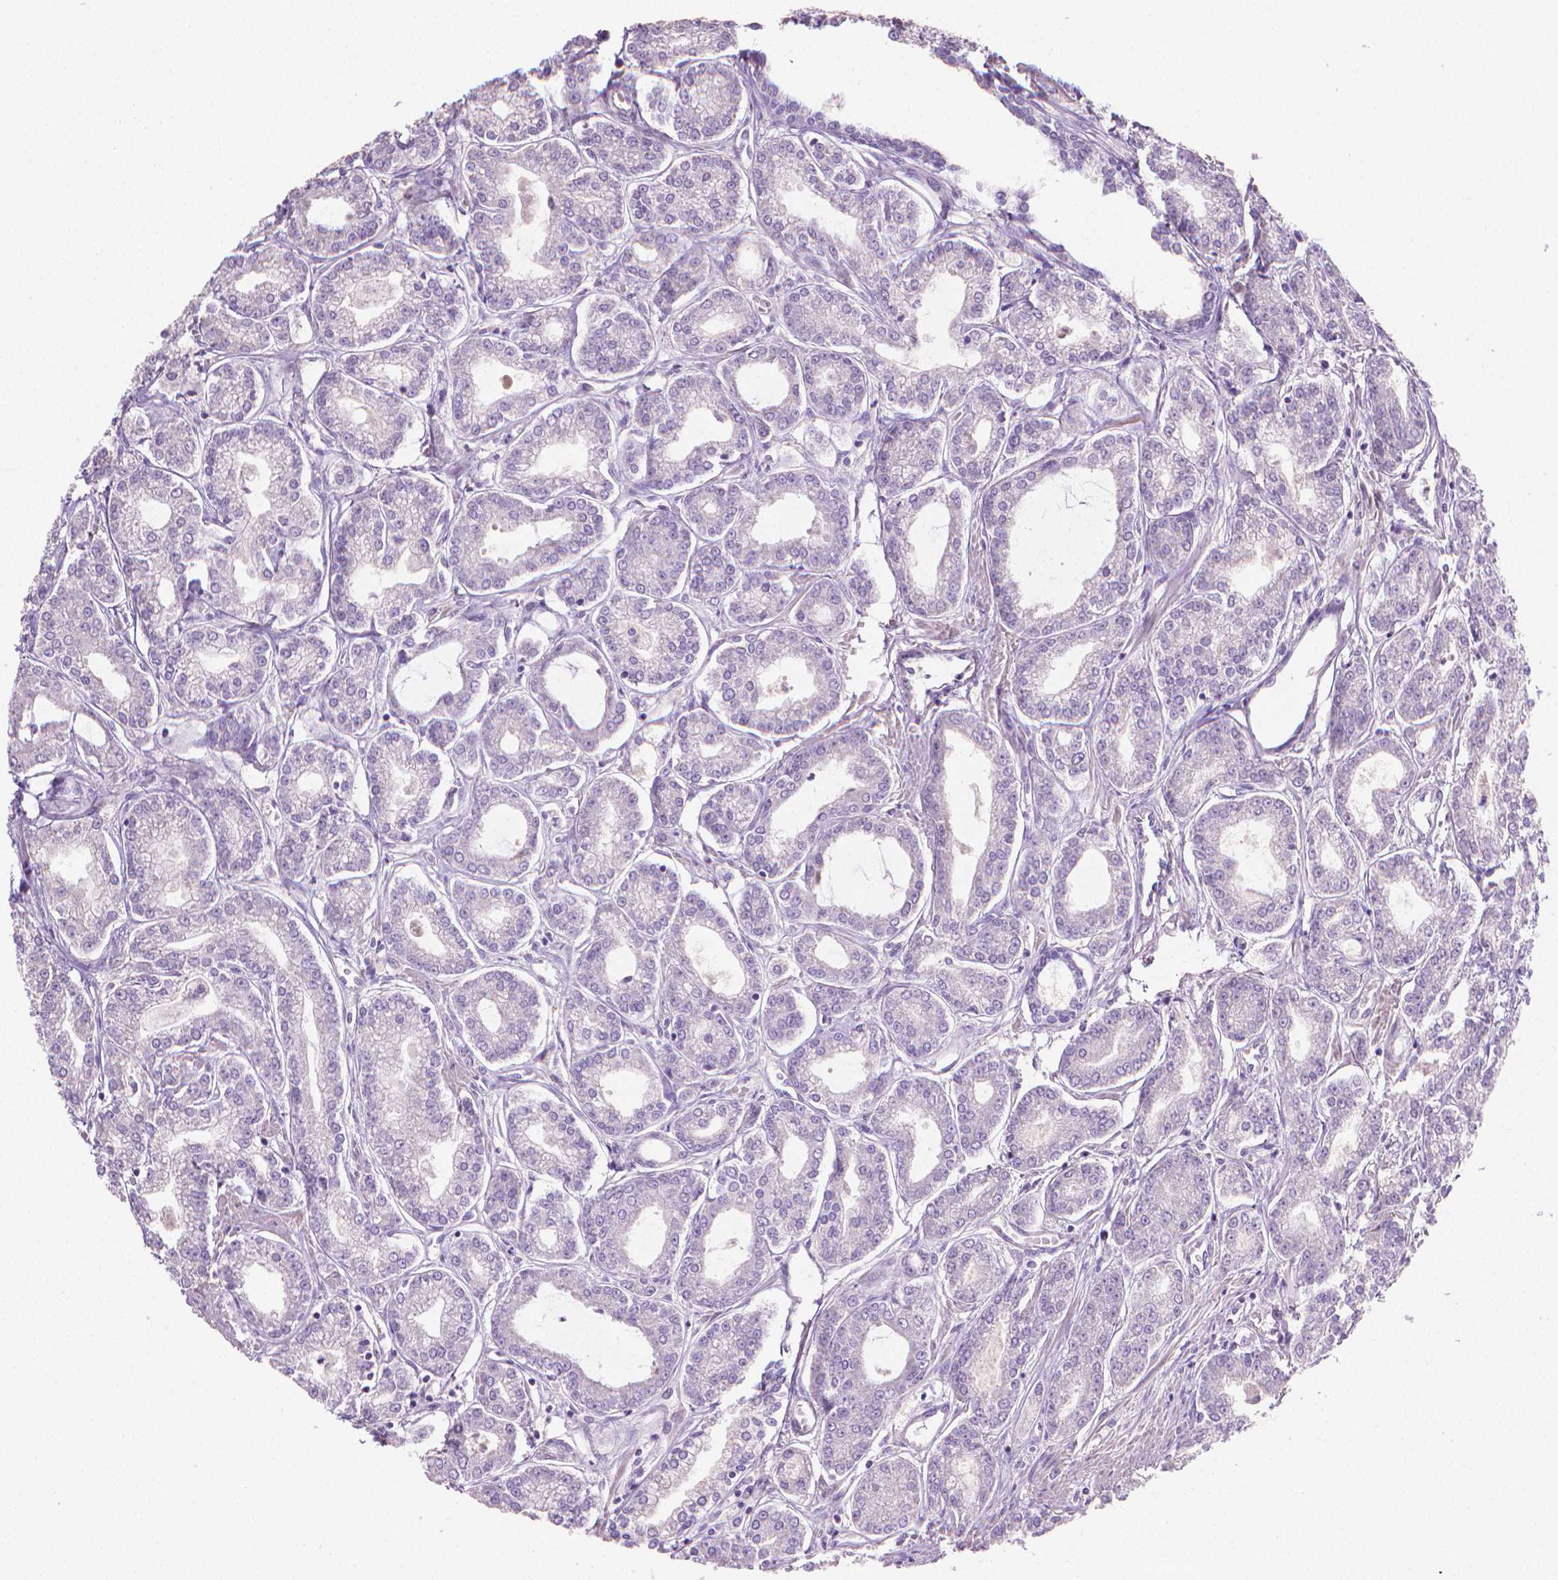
{"staining": {"intensity": "negative", "quantity": "none", "location": "none"}, "tissue": "prostate cancer", "cell_type": "Tumor cells", "image_type": "cancer", "snomed": [{"axis": "morphology", "description": "Adenocarcinoma, NOS"}, {"axis": "topography", "description": "Prostate"}], "caption": "Tumor cells are negative for brown protein staining in prostate cancer (adenocarcinoma). The staining is performed using DAB (3,3'-diaminobenzidine) brown chromogen with nuclei counter-stained in using hematoxylin.", "gene": "CATIP", "patient": {"sex": "male", "age": 71}}